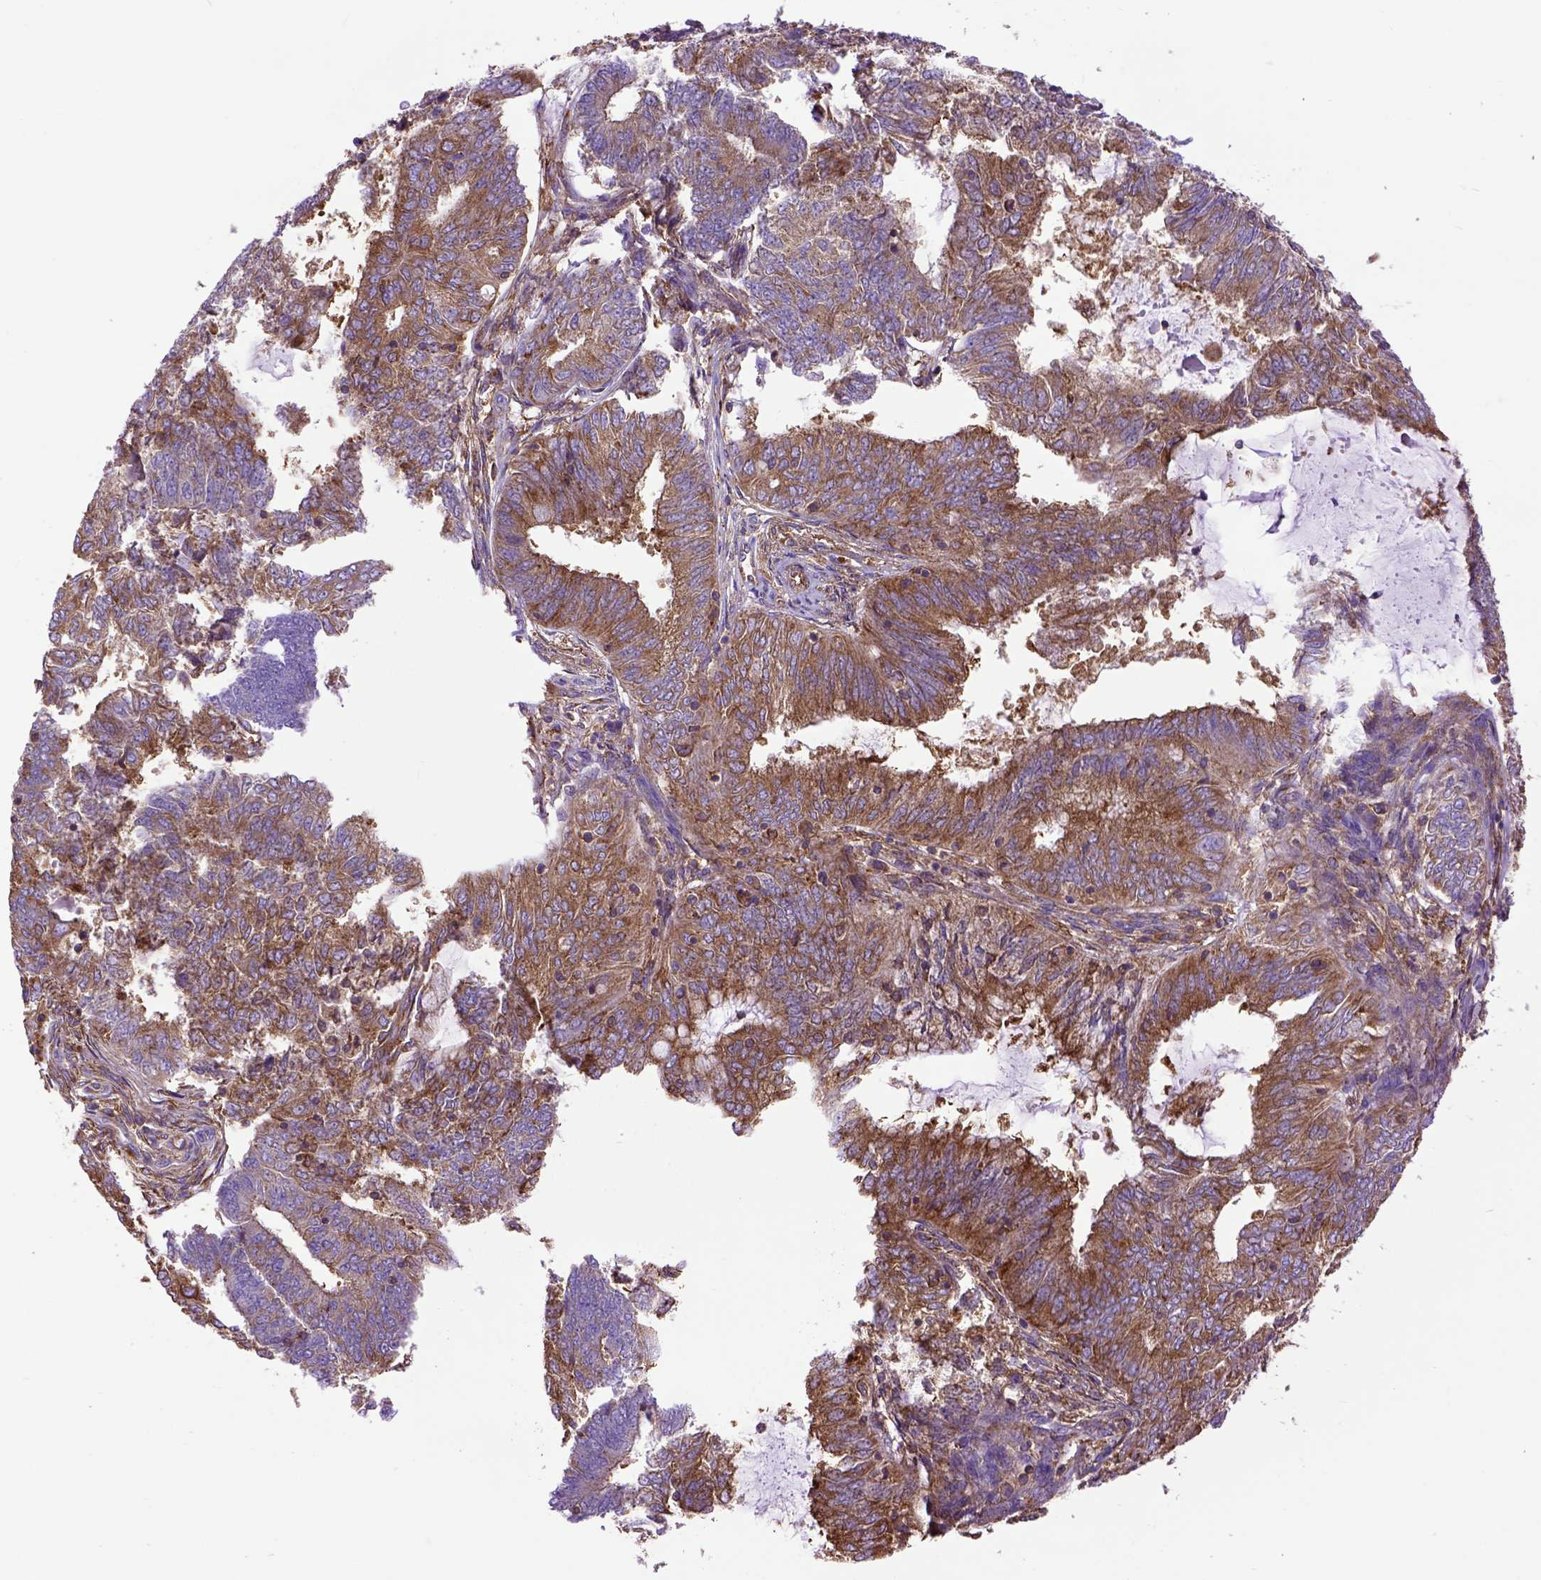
{"staining": {"intensity": "moderate", "quantity": ">75%", "location": "cytoplasmic/membranous"}, "tissue": "endometrial cancer", "cell_type": "Tumor cells", "image_type": "cancer", "snomed": [{"axis": "morphology", "description": "Adenocarcinoma, NOS"}, {"axis": "topography", "description": "Endometrium"}], "caption": "Human adenocarcinoma (endometrial) stained for a protein (brown) shows moderate cytoplasmic/membranous positive expression in about >75% of tumor cells.", "gene": "MVP", "patient": {"sex": "female", "age": 62}}